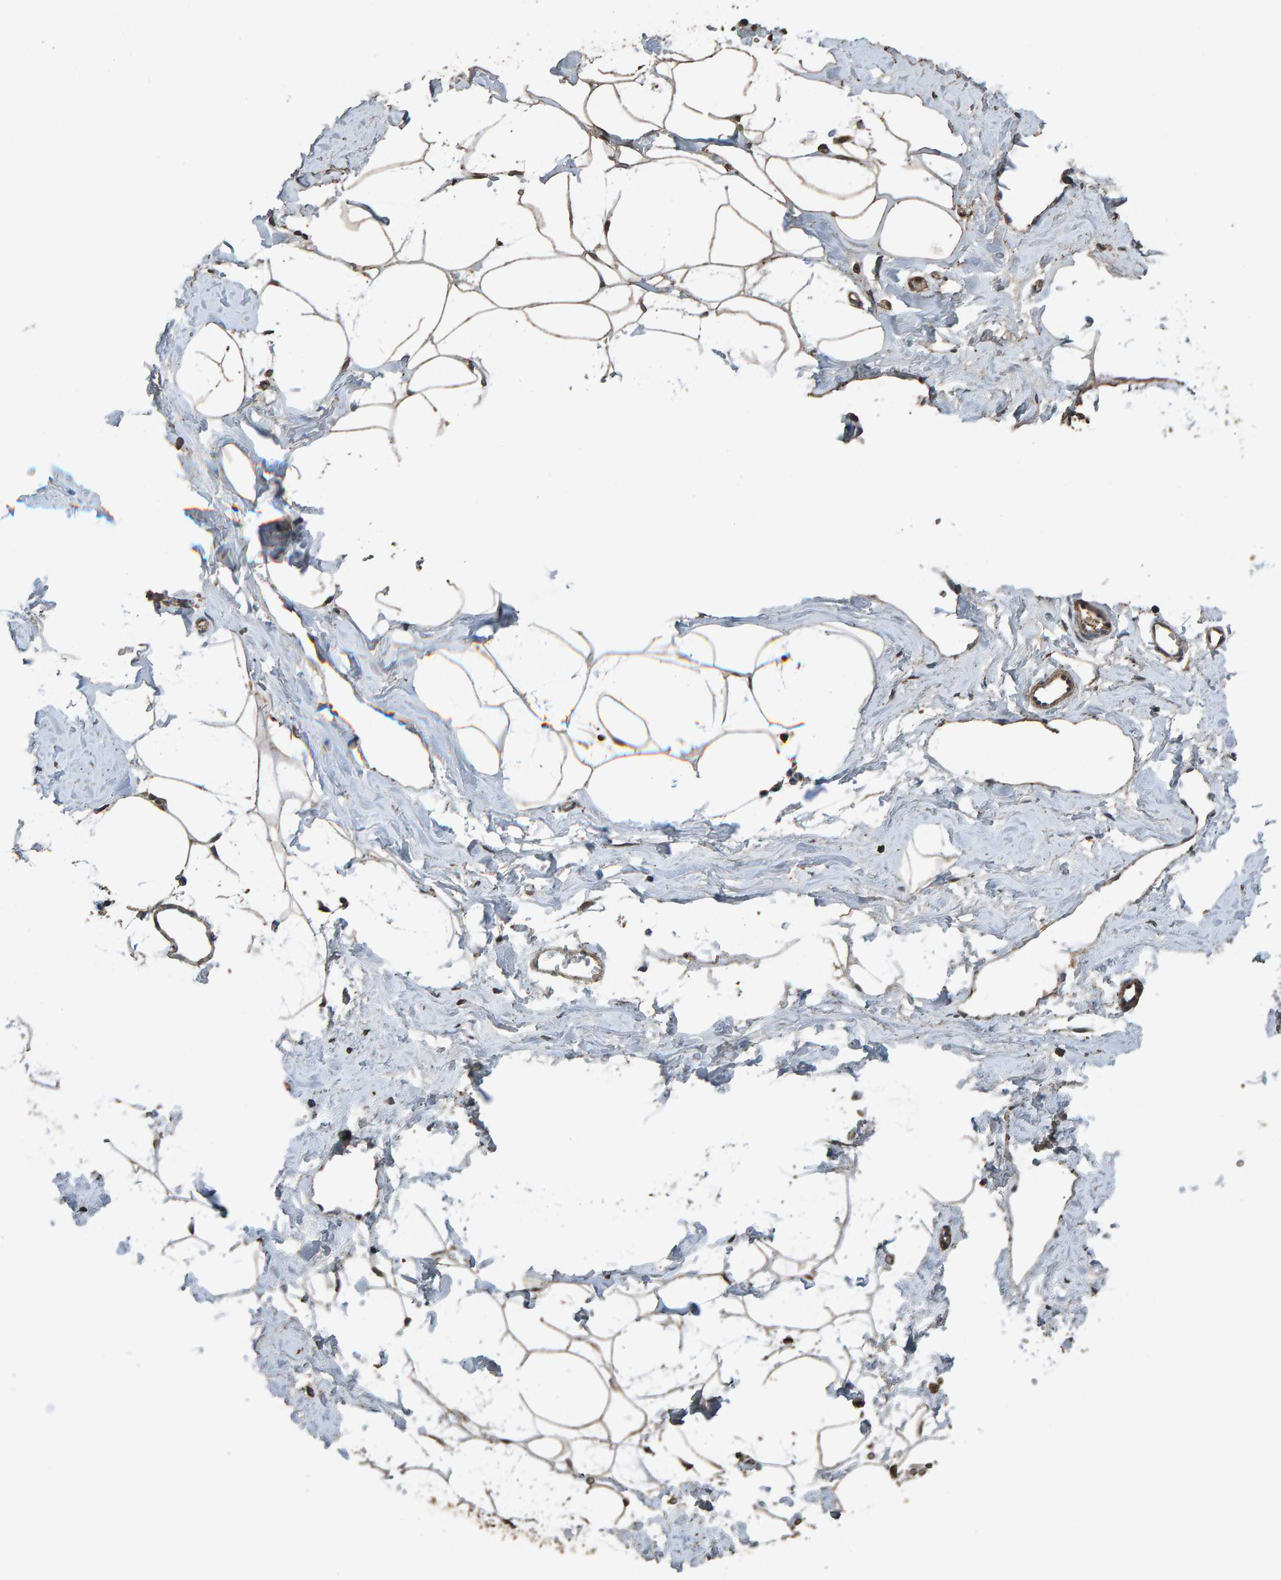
{"staining": {"intensity": "strong", "quantity": ">75%", "location": "cytoplasmic/membranous"}, "tissue": "adipose tissue", "cell_type": "Adipocytes", "image_type": "normal", "snomed": [{"axis": "morphology", "description": "Normal tissue, NOS"}, {"axis": "morphology", "description": "Fibrosis, NOS"}, {"axis": "topography", "description": "Breast"}, {"axis": "topography", "description": "Adipose tissue"}], "caption": "A photomicrograph of human adipose tissue stained for a protein demonstrates strong cytoplasmic/membranous brown staining in adipocytes.", "gene": "DUS1L", "patient": {"sex": "female", "age": 39}}